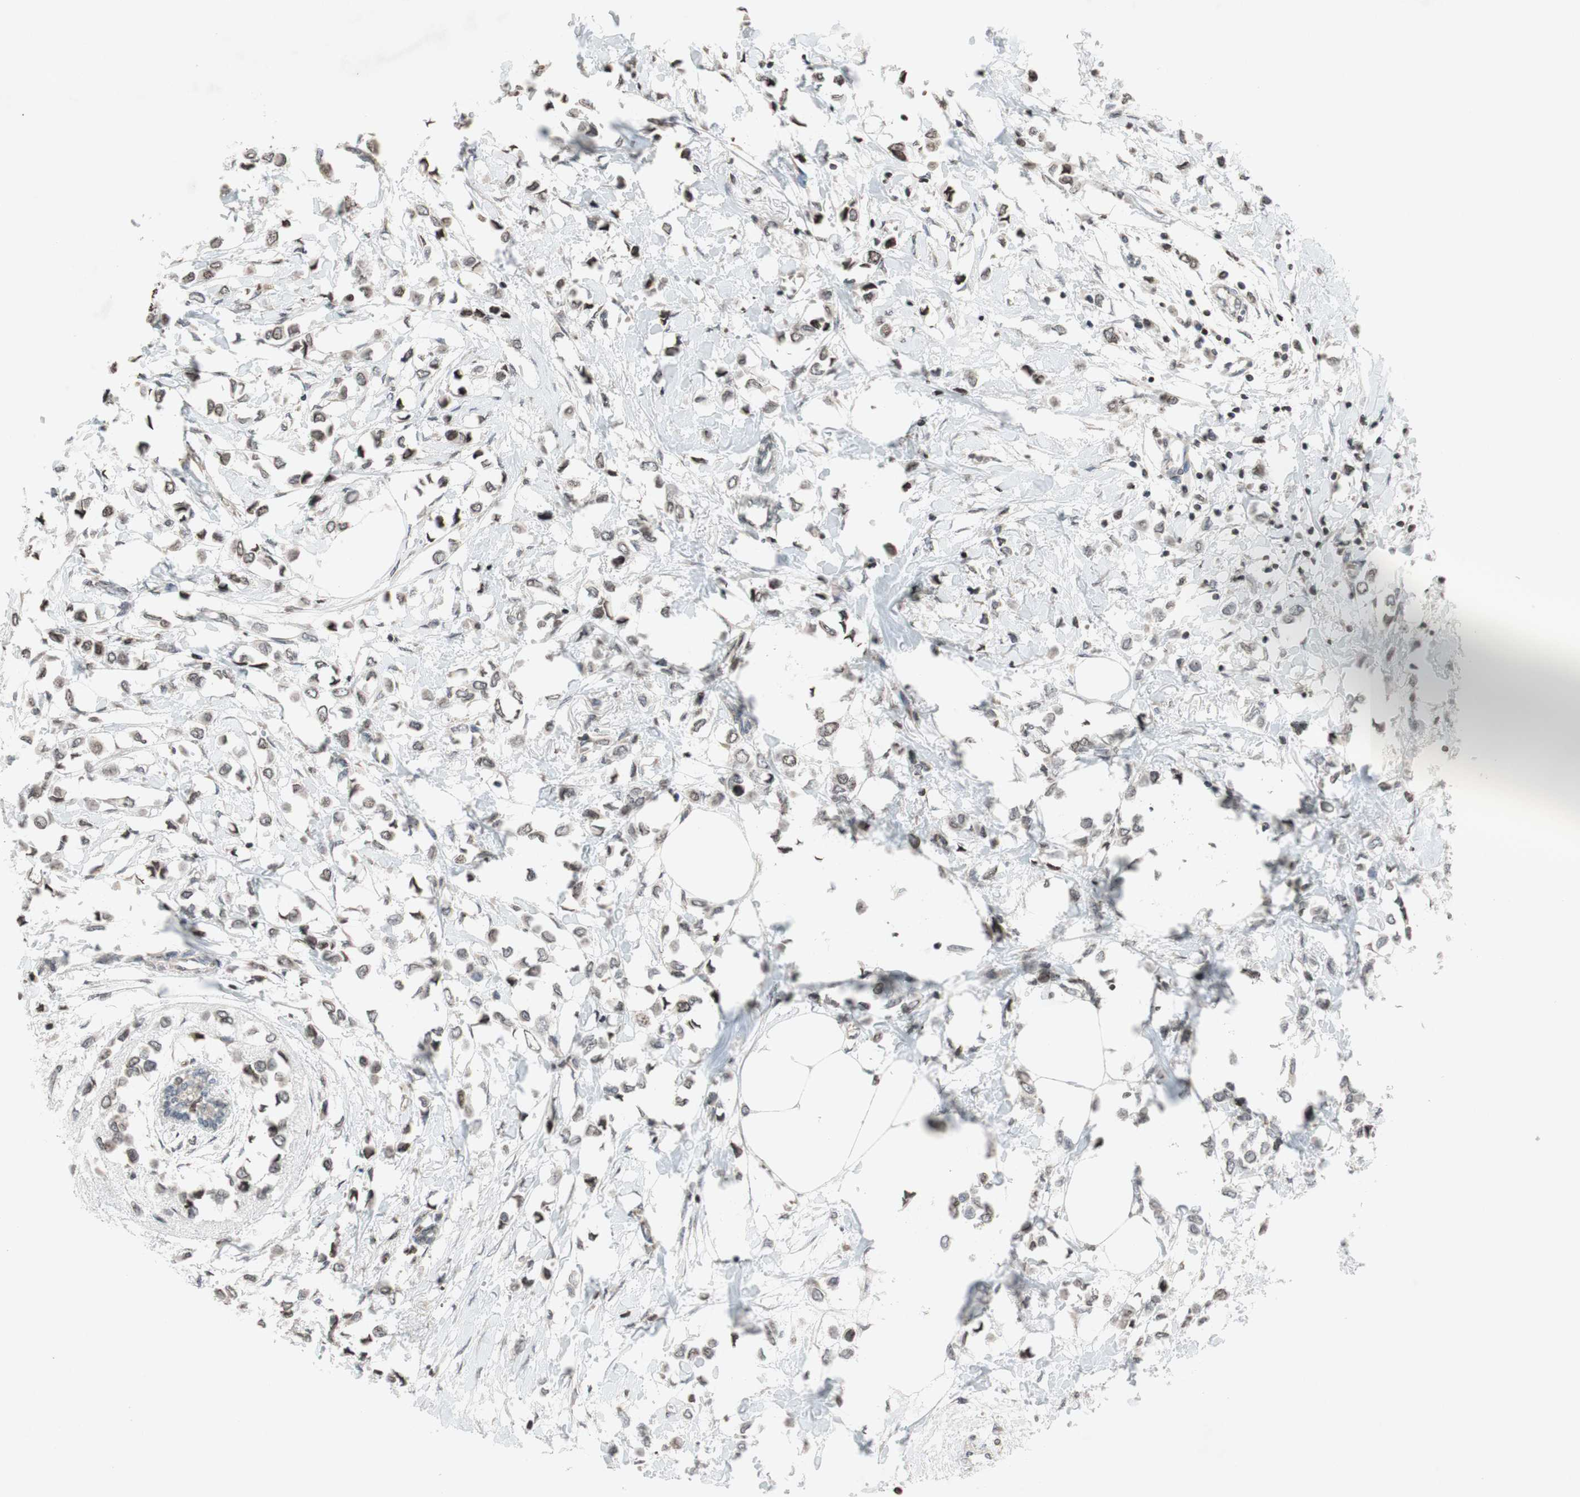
{"staining": {"intensity": "moderate", "quantity": "25%-75%", "location": "nuclear"}, "tissue": "breast cancer", "cell_type": "Tumor cells", "image_type": "cancer", "snomed": [{"axis": "morphology", "description": "Lobular carcinoma"}, {"axis": "topography", "description": "Breast"}], "caption": "Immunohistochemical staining of human breast cancer (lobular carcinoma) demonstrates moderate nuclear protein staining in approximately 25%-75% of tumor cells.", "gene": "MCM6", "patient": {"sex": "female", "age": 51}}